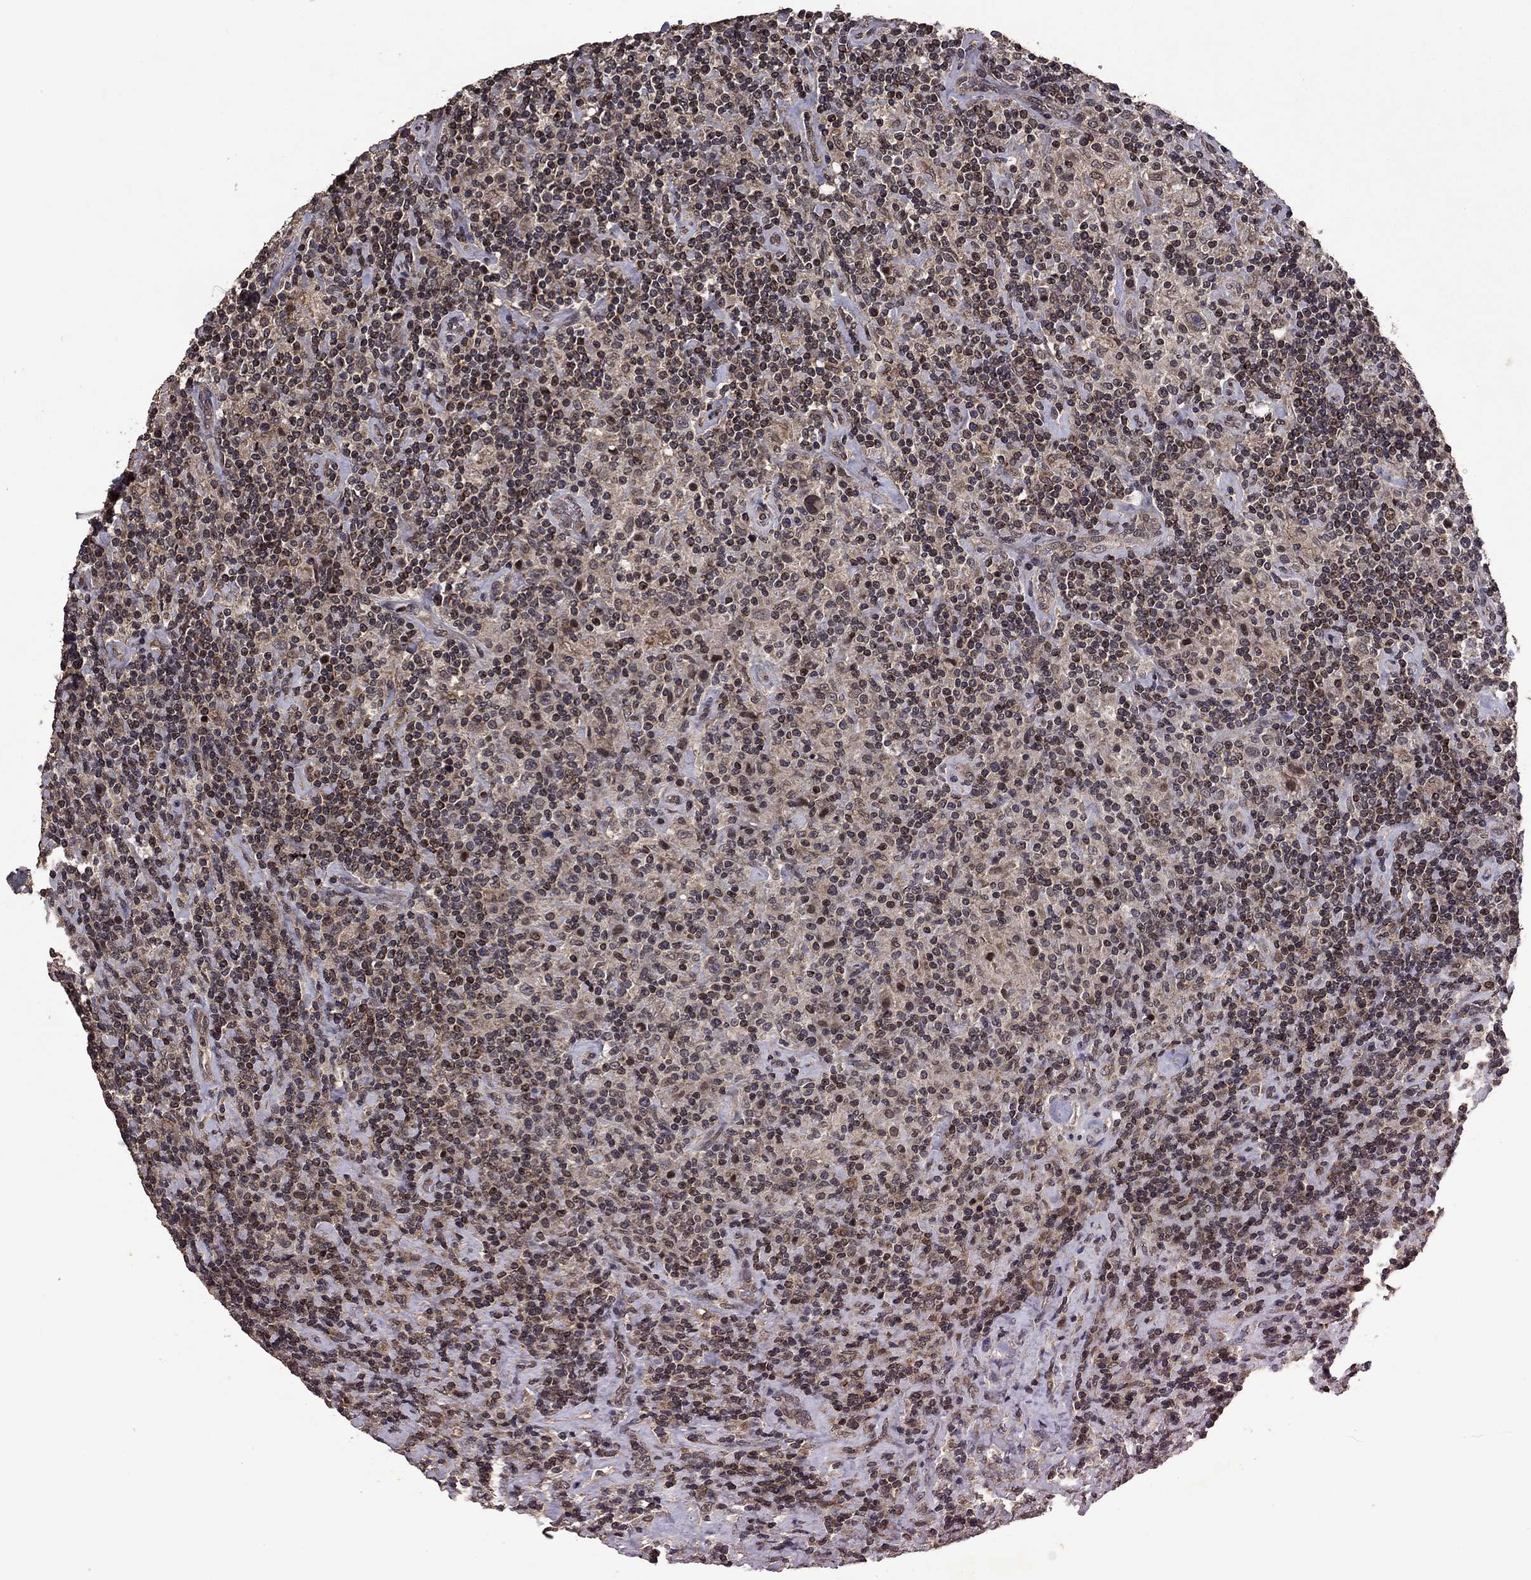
{"staining": {"intensity": "negative", "quantity": "none", "location": "none"}, "tissue": "lymphoma", "cell_type": "Tumor cells", "image_type": "cancer", "snomed": [{"axis": "morphology", "description": "Hodgkin's disease, NOS"}, {"axis": "topography", "description": "Lymph node"}], "caption": "This is a micrograph of immunohistochemistry staining of Hodgkin's disease, which shows no expression in tumor cells.", "gene": "DHRS1", "patient": {"sex": "male", "age": 70}}